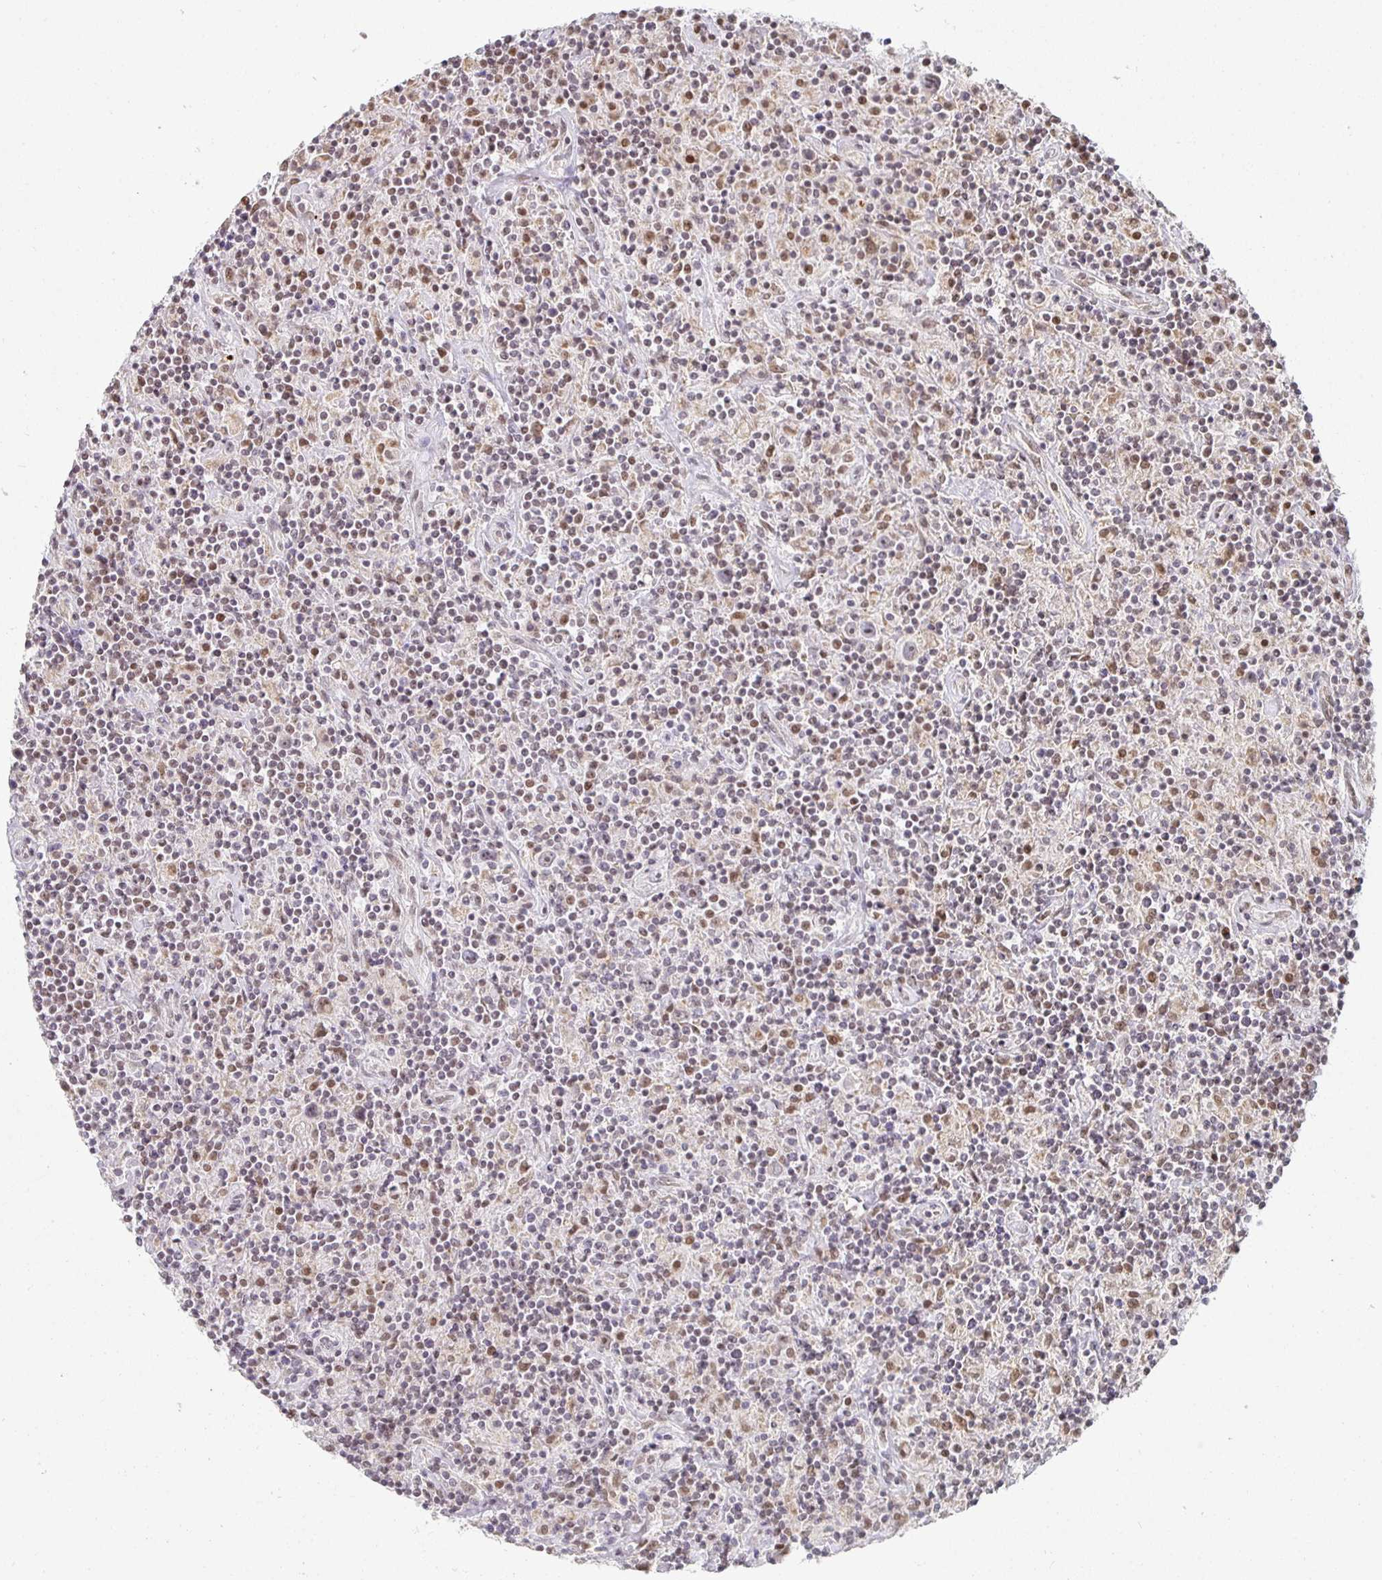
{"staining": {"intensity": "weak", "quantity": "<25%", "location": "nuclear"}, "tissue": "lymphoma", "cell_type": "Tumor cells", "image_type": "cancer", "snomed": [{"axis": "morphology", "description": "Hodgkin's disease, NOS"}, {"axis": "topography", "description": "Lymph node"}], "caption": "Tumor cells are negative for protein expression in human lymphoma.", "gene": "SMARCA2", "patient": {"sex": "male", "age": 70}}